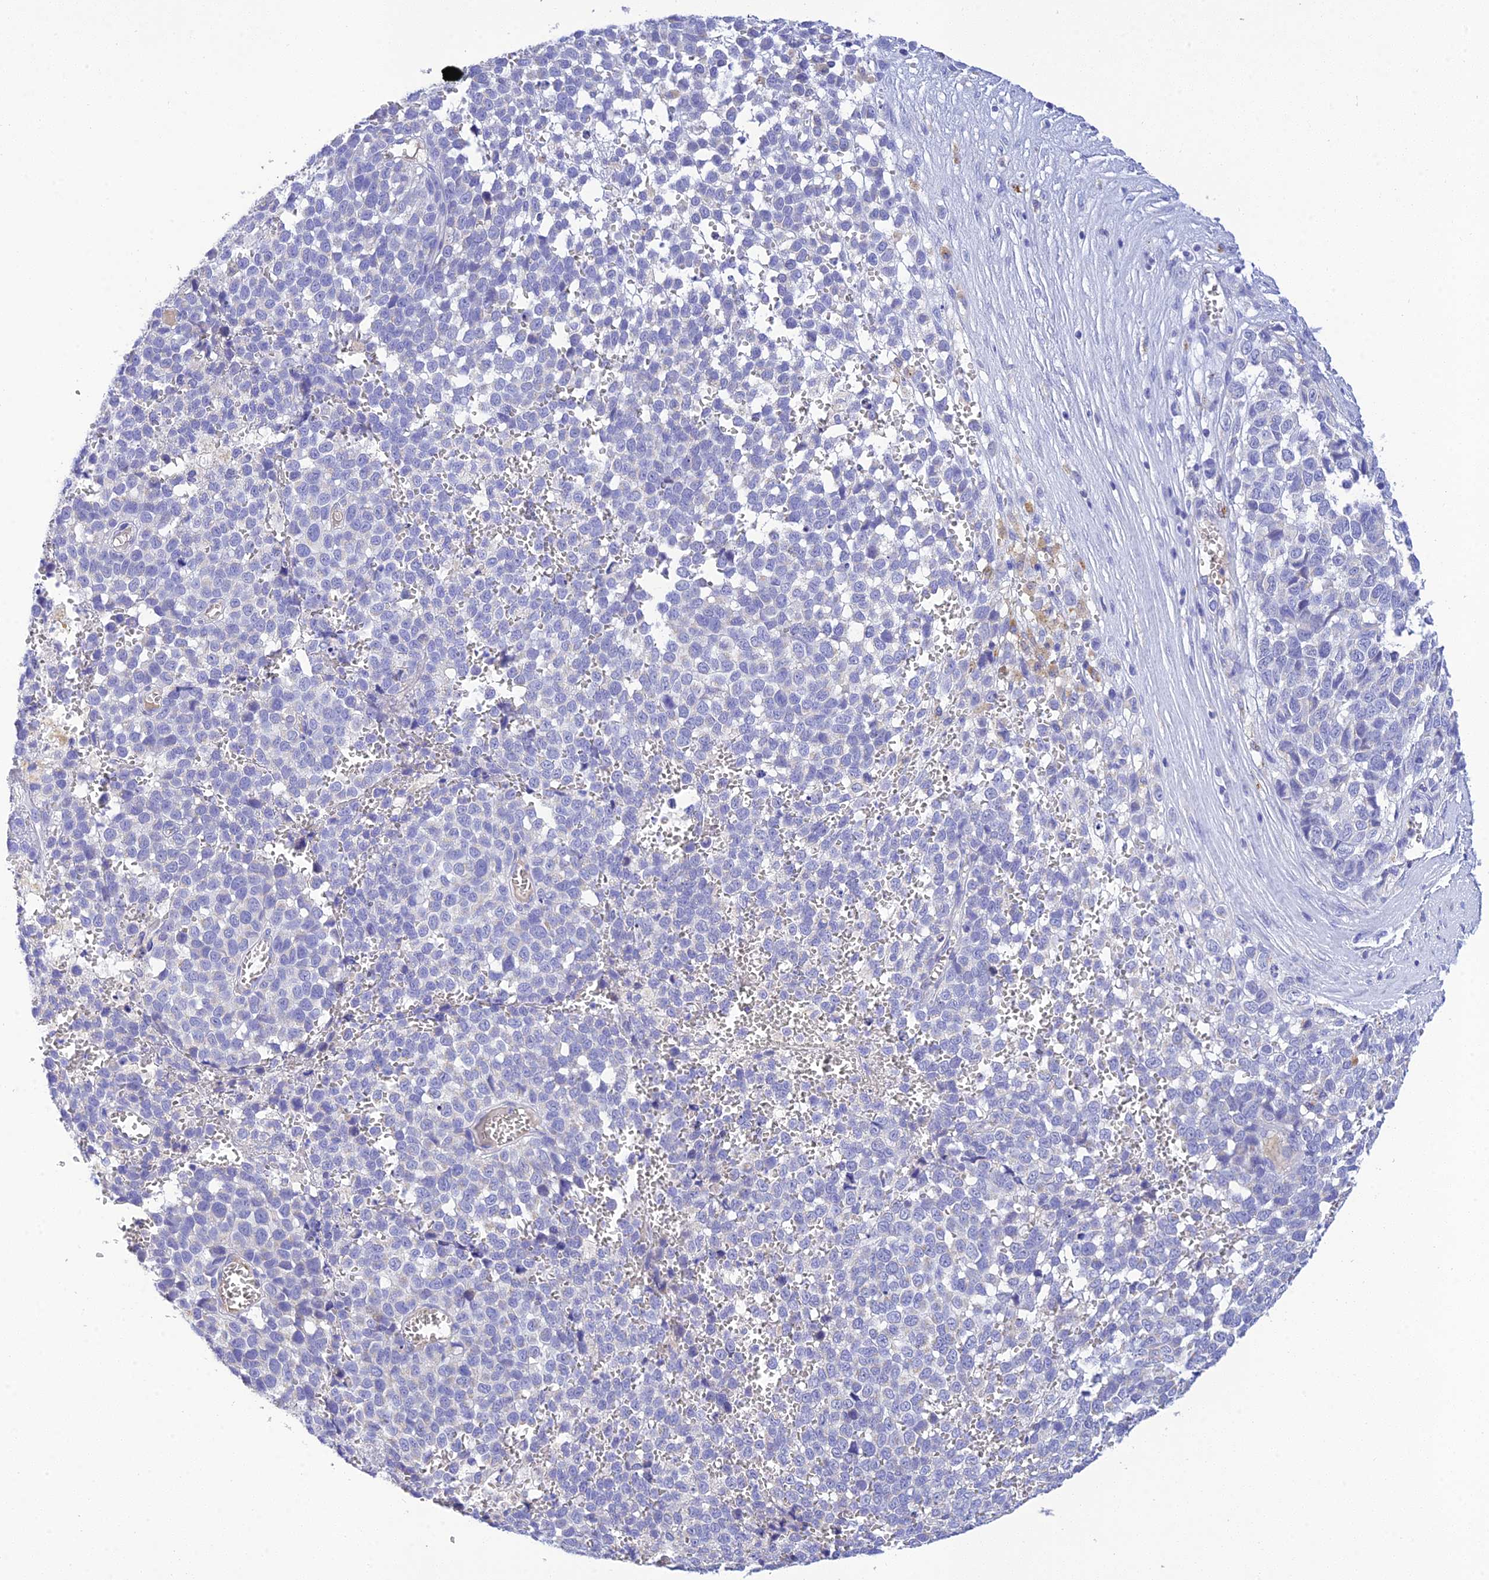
{"staining": {"intensity": "negative", "quantity": "none", "location": "none"}, "tissue": "melanoma", "cell_type": "Tumor cells", "image_type": "cancer", "snomed": [{"axis": "morphology", "description": "Malignant melanoma, NOS"}, {"axis": "topography", "description": "Nose, NOS"}], "caption": "Immunohistochemical staining of human malignant melanoma displays no significant expression in tumor cells.", "gene": "MS4A5", "patient": {"sex": "female", "age": 48}}